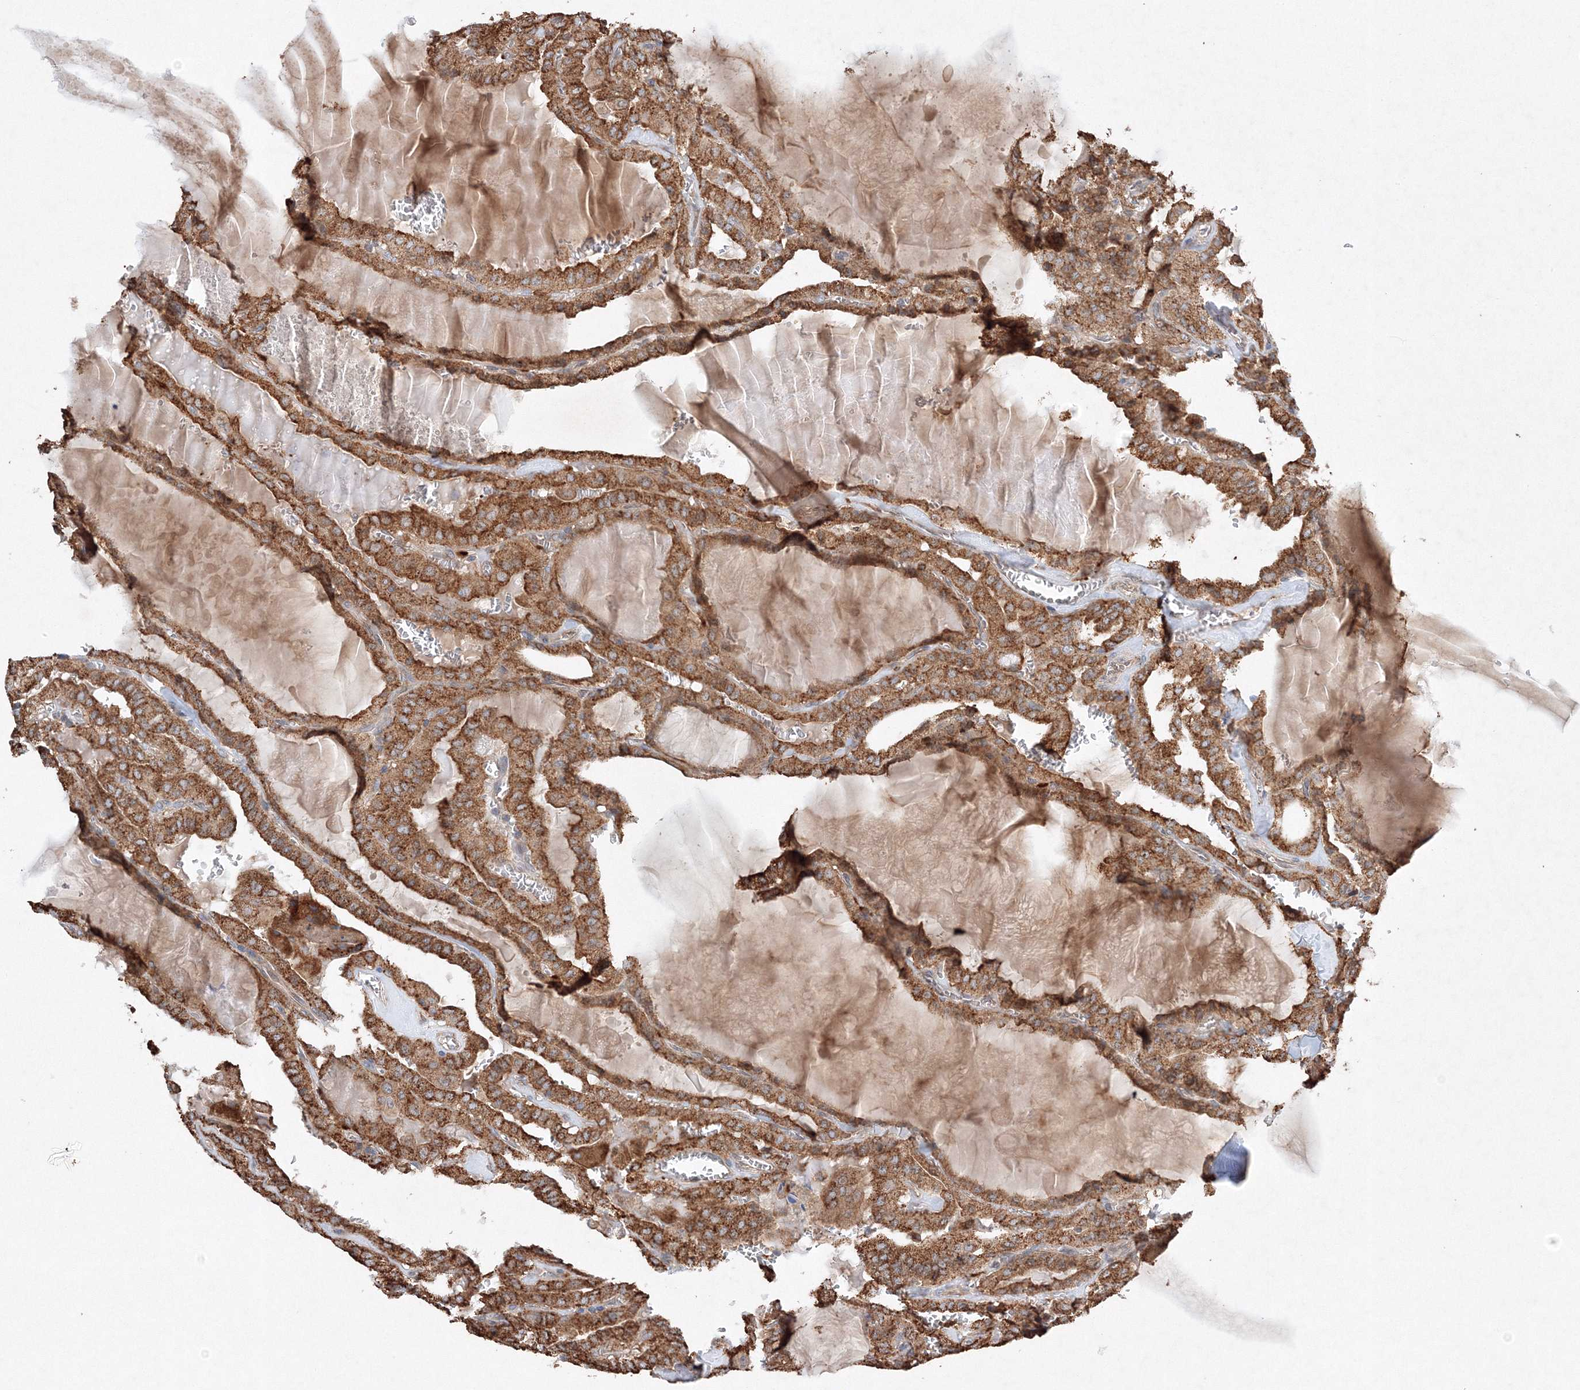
{"staining": {"intensity": "moderate", "quantity": ">75%", "location": "cytoplasmic/membranous"}, "tissue": "thyroid cancer", "cell_type": "Tumor cells", "image_type": "cancer", "snomed": [{"axis": "morphology", "description": "Papillary adenocarcinoma, NOS"}, {"axis": "topography", "description": "Thyroid gland"}], "caption": "Moderate cytoplasmic/membranous protein staining is identified in approximately >75% of tumor cells in thyroid cancer (papillary adenocarcinoma).", "gene": "SLC36A1", "patient": {"sex": "male", "age": 52}}